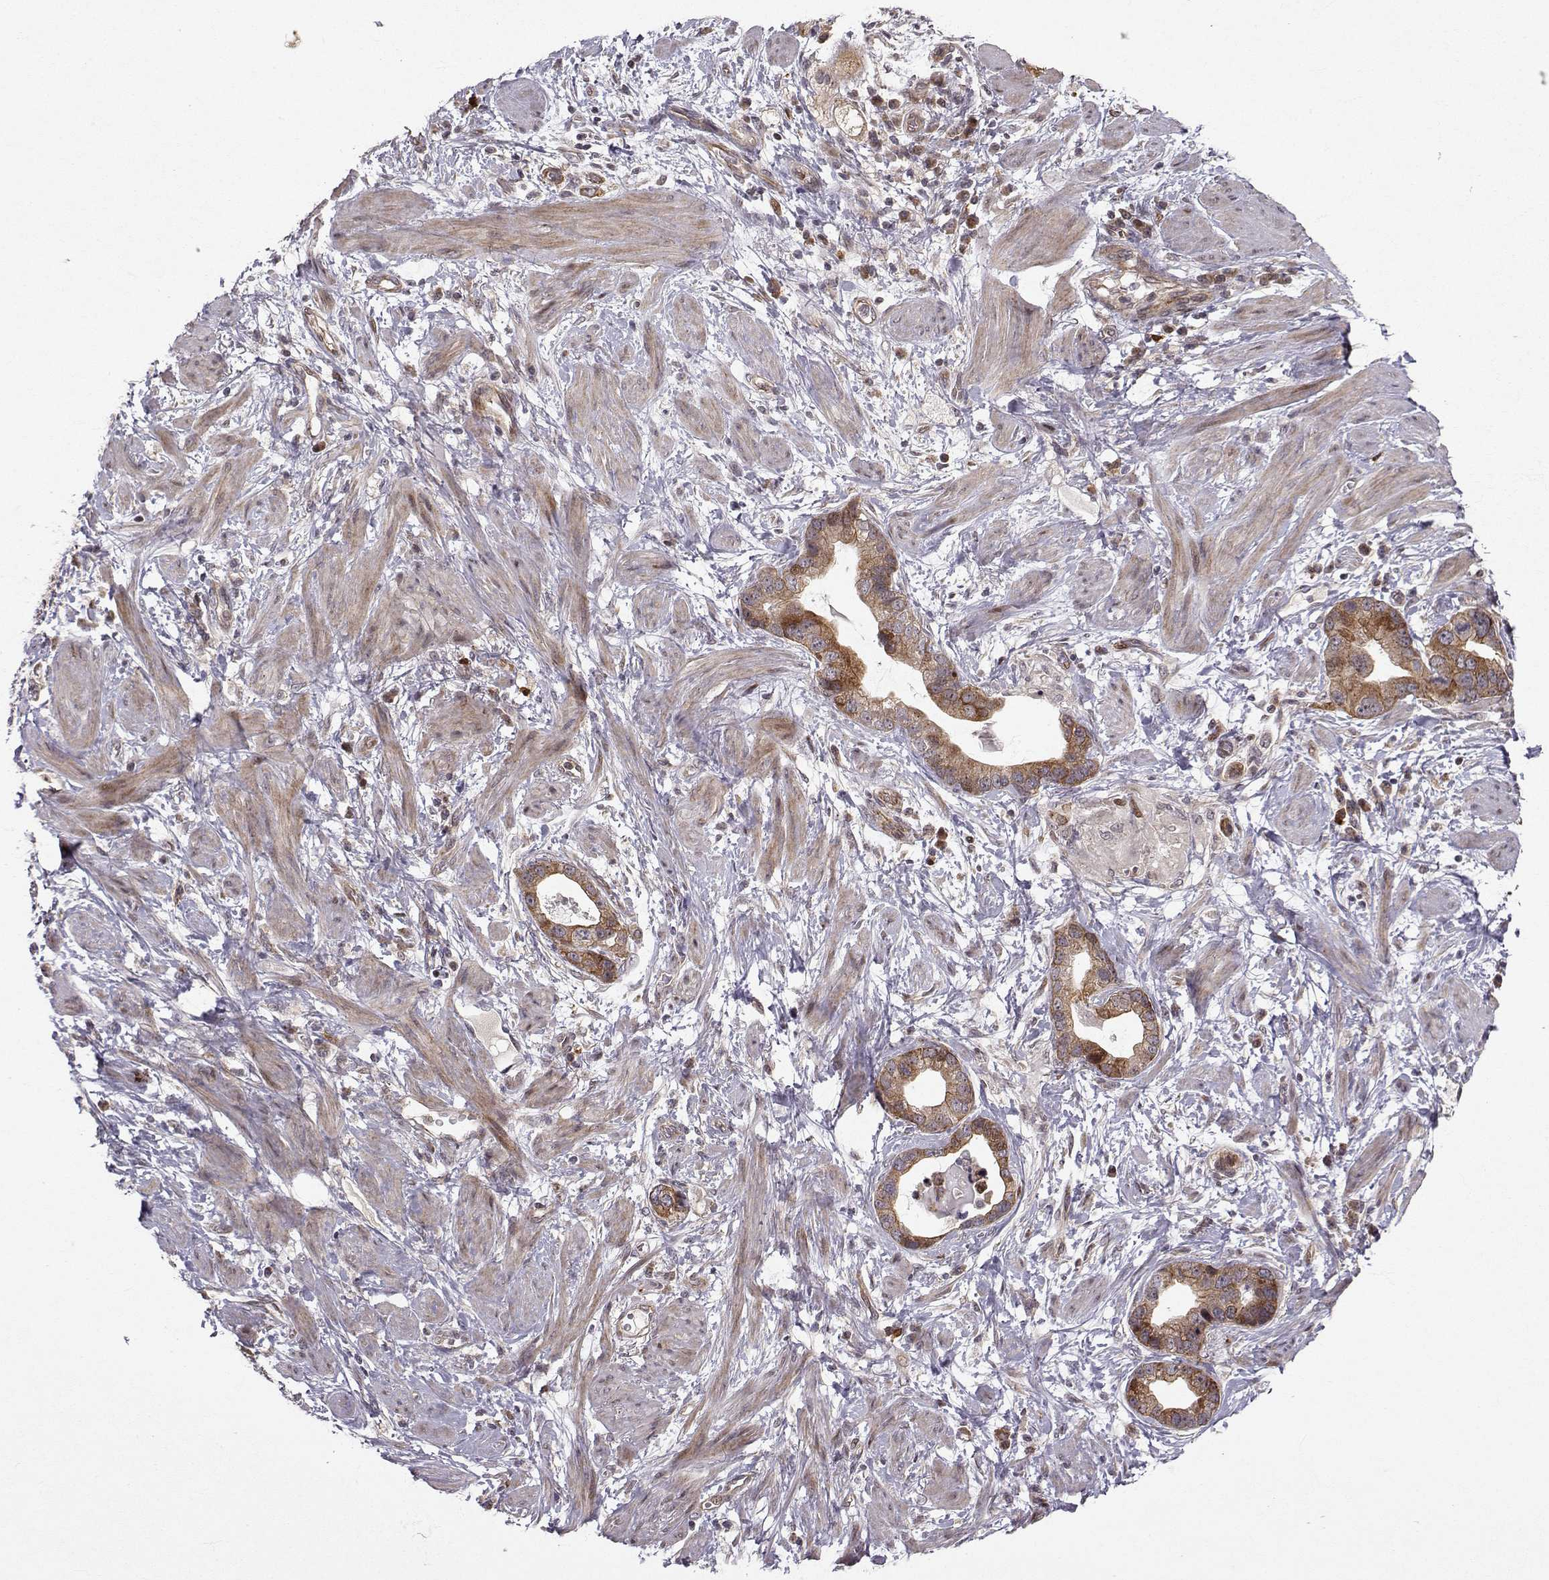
{"staining": {"intensity": "moderate", "quantity": "<25%", "location": "cytoplasmic/membranous"}, "tissue": "stomach cancer", "cell_type": "Tumor cells", "image_type": "cancer", "snomed": [{"axis": "morphology", "description": "Adenocarcinoma, NOS"}, {"axis": "topography", "description": "Stomach, lower"}], "caption": "A high-resolution image shows immunohistochemistry (IHC) staining of stomach cancer (adenocarcinoma), which exhibits moderate cytoplasmic/membranous positivity in approximately <25% of tumor cells.", "gene": "APC", "patient": {"sex": "female", "age": 93}}